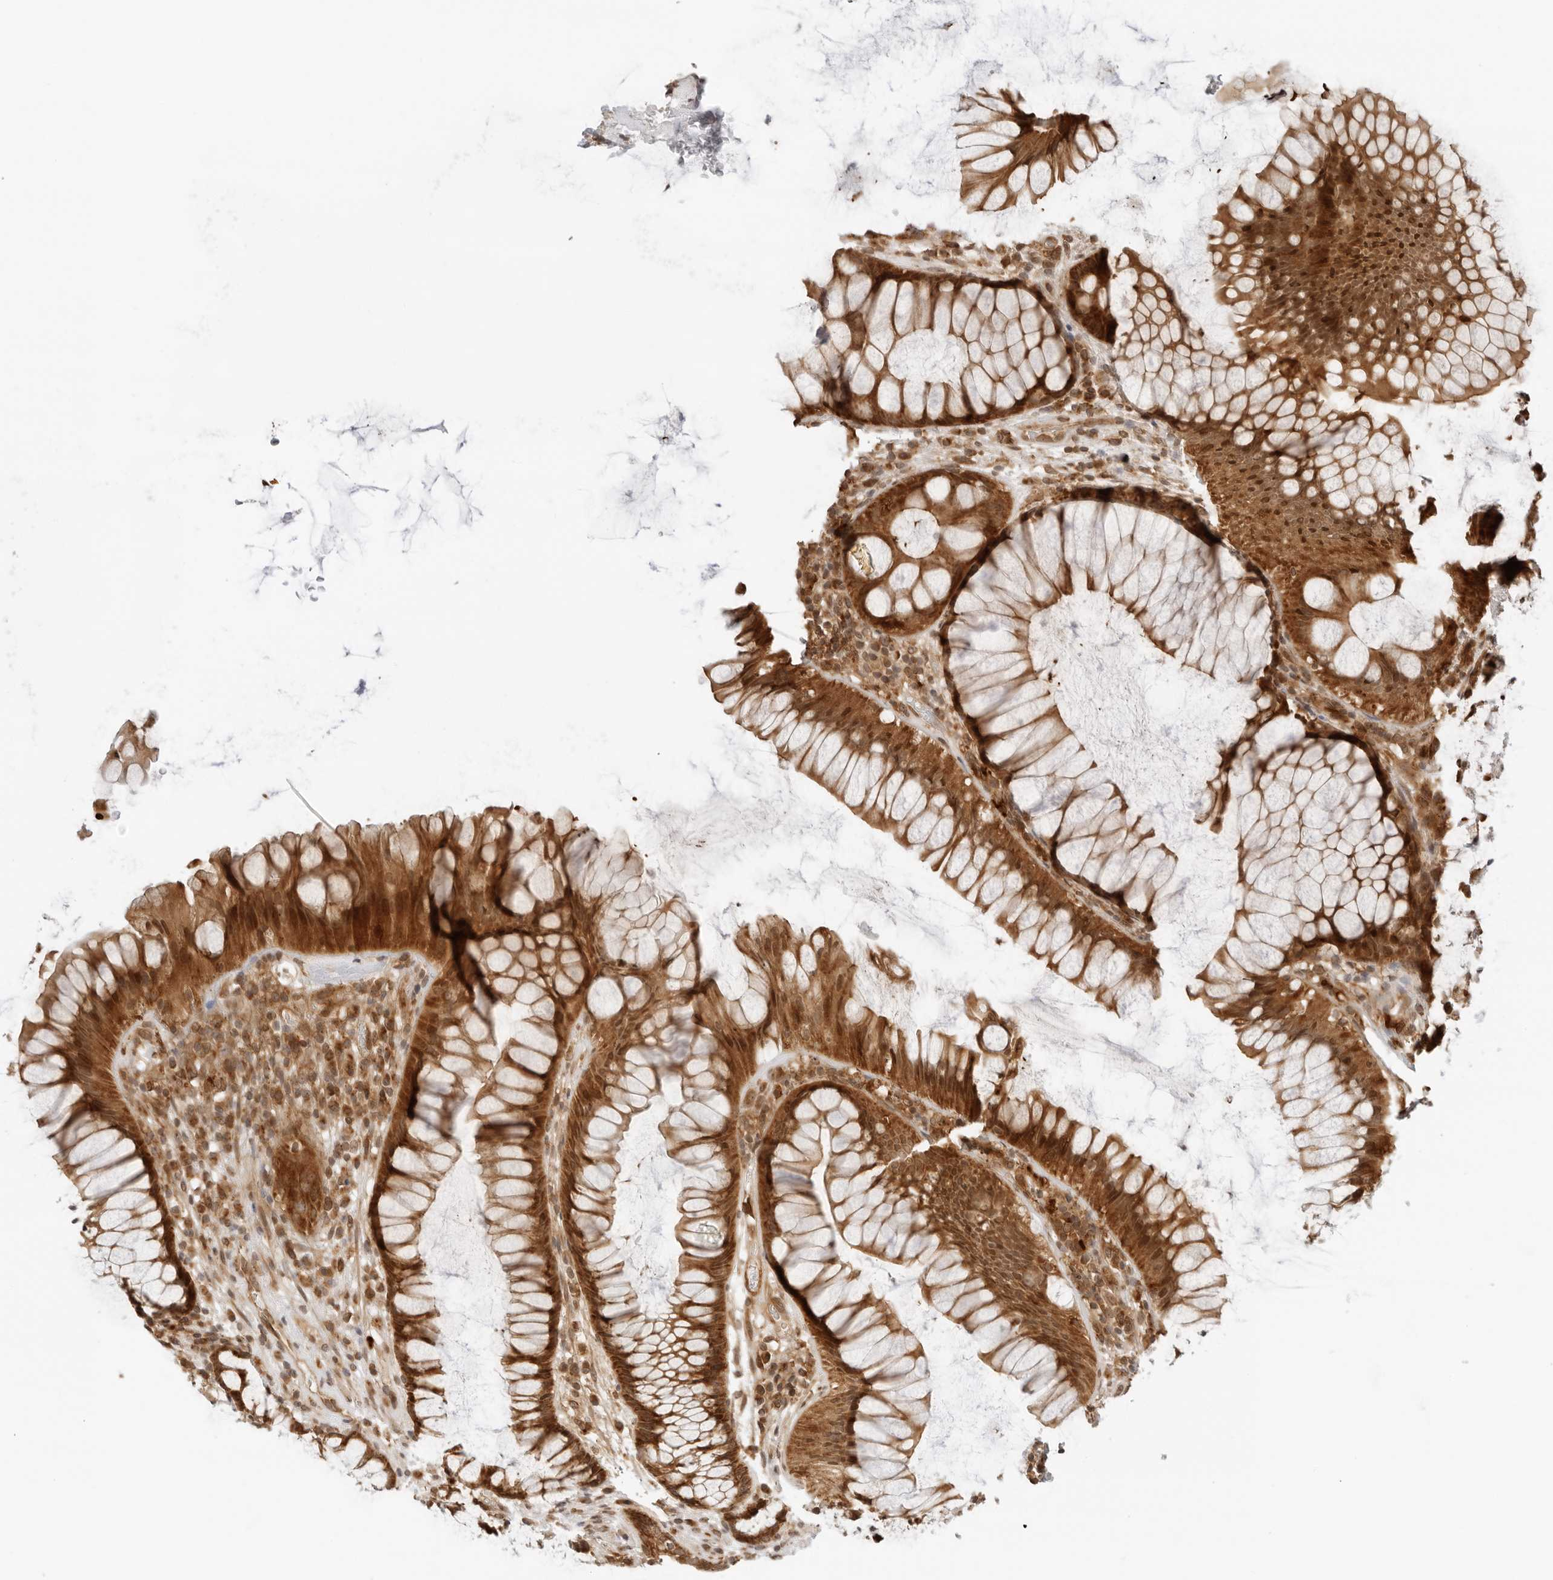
{"staining": {"intensity": "strong", "quantity": ">75%", "location": "cytoplasmic/membranous"}, "tissue": "rectum", "cell_type": "Glandular cells", "image_type": "normal", "snomed": [{"axis": "morphology", "description": "Normal tissue, NOS"}, {"axis": "topography", "description": "Rectum"}], "caption": "Glandular cells display high levels of strong cytoplasmic/membranous staining in about >75% of cells in normal rectum. Ihc stains the protein of interest in brown and the nuclei are stained blue.", "gene": "RC3H1", "patient": {"sex": "male", "age": 51}}